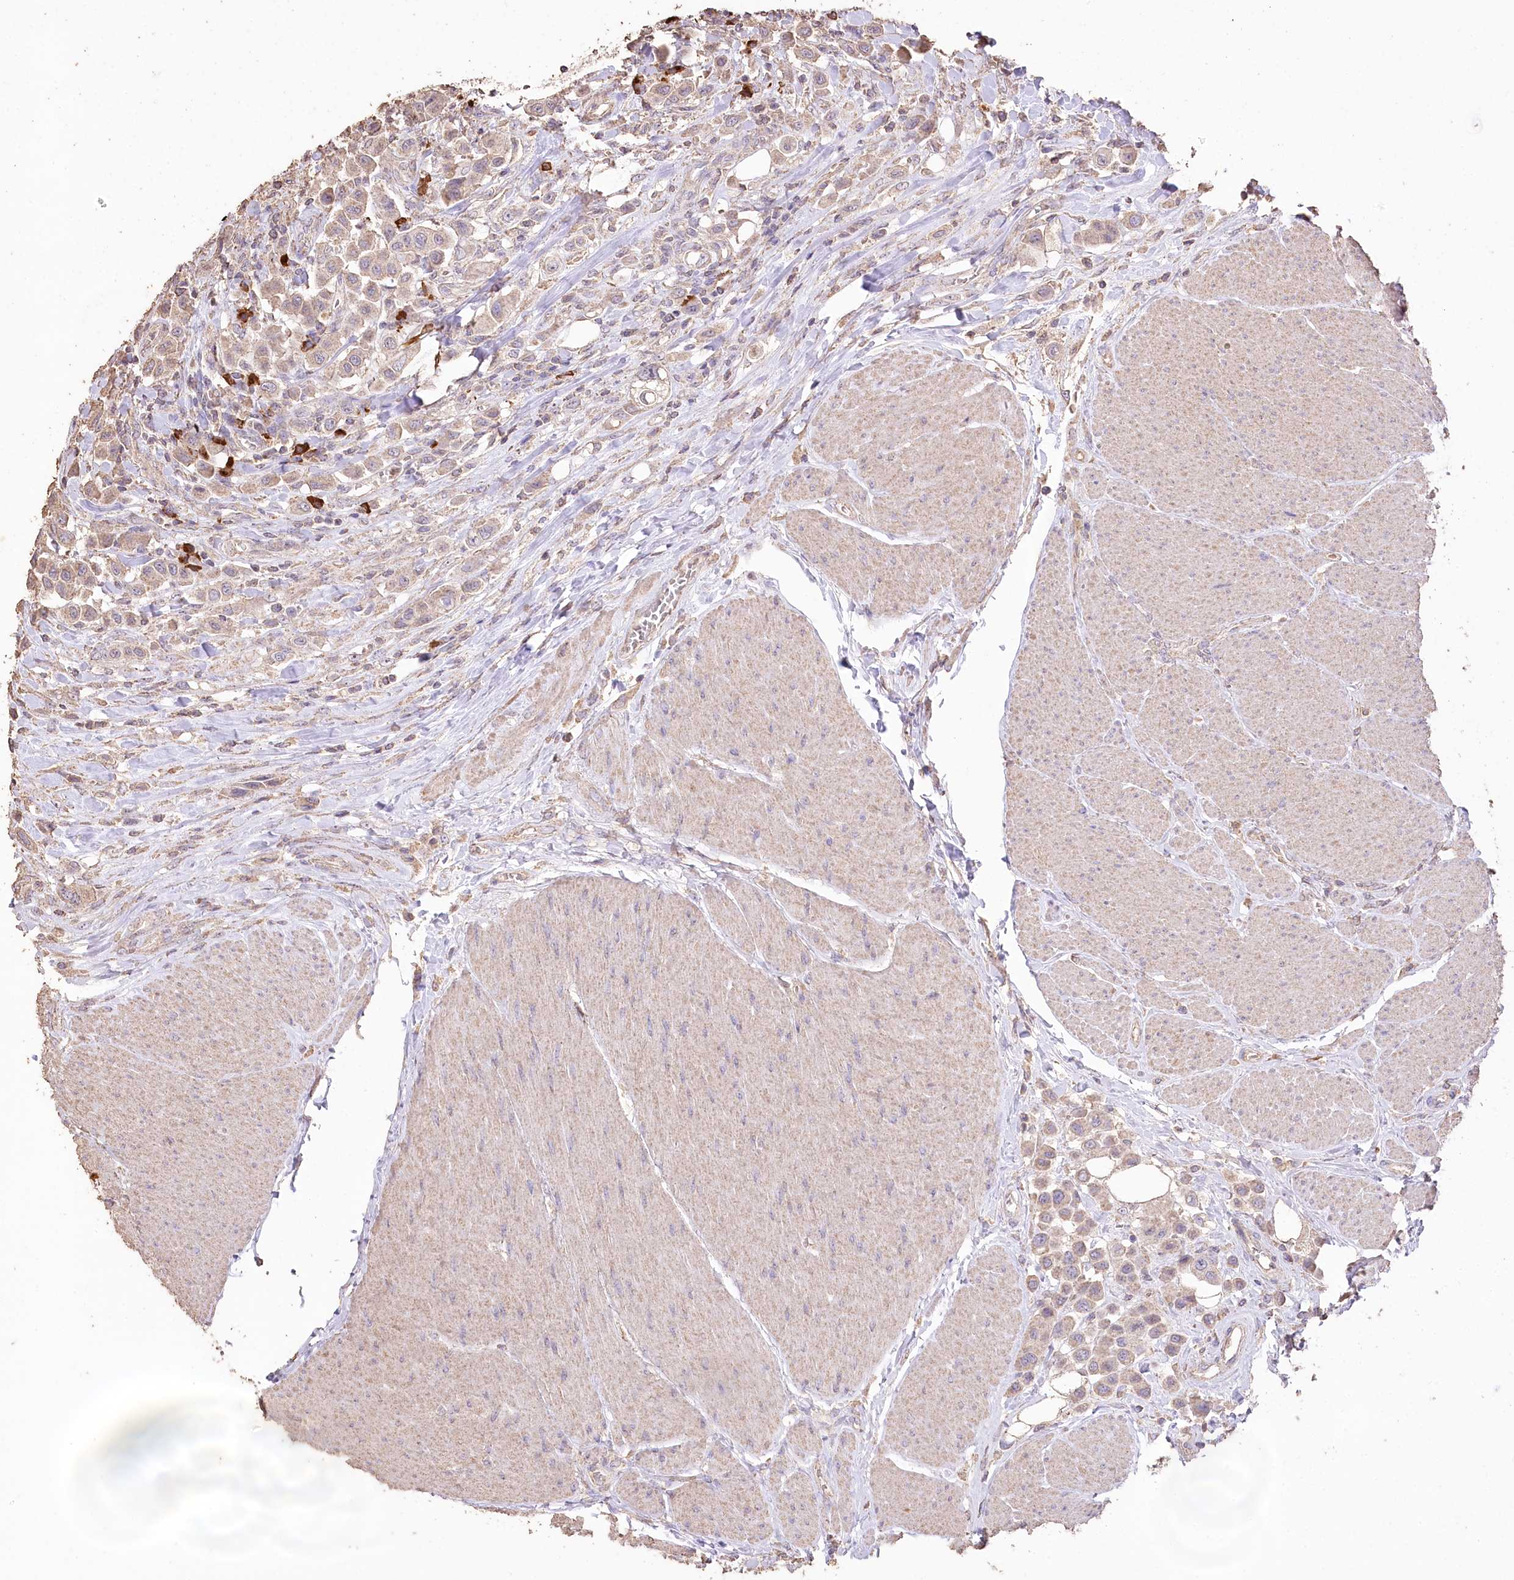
{"staining": {"intensity": "weak", "quantity": "<25%", "location": "cytoplasmic/membranous"}, "tissue": "urothelial cancer", "cell_type": "Tumor cells", "image_type": "cancer", "snomed": [{"axis": "morphology", "description": "Urothelial carcinoma, High grade"}, {"axis": "topography", "description": "Urinary bladder"}], "caption": "A histopathology image of urothelial cancer stained for a protein exhibits no brown staining in tumor cells.", "gene": "IREB2", "patient": {"sex": "male", "age": 50}}